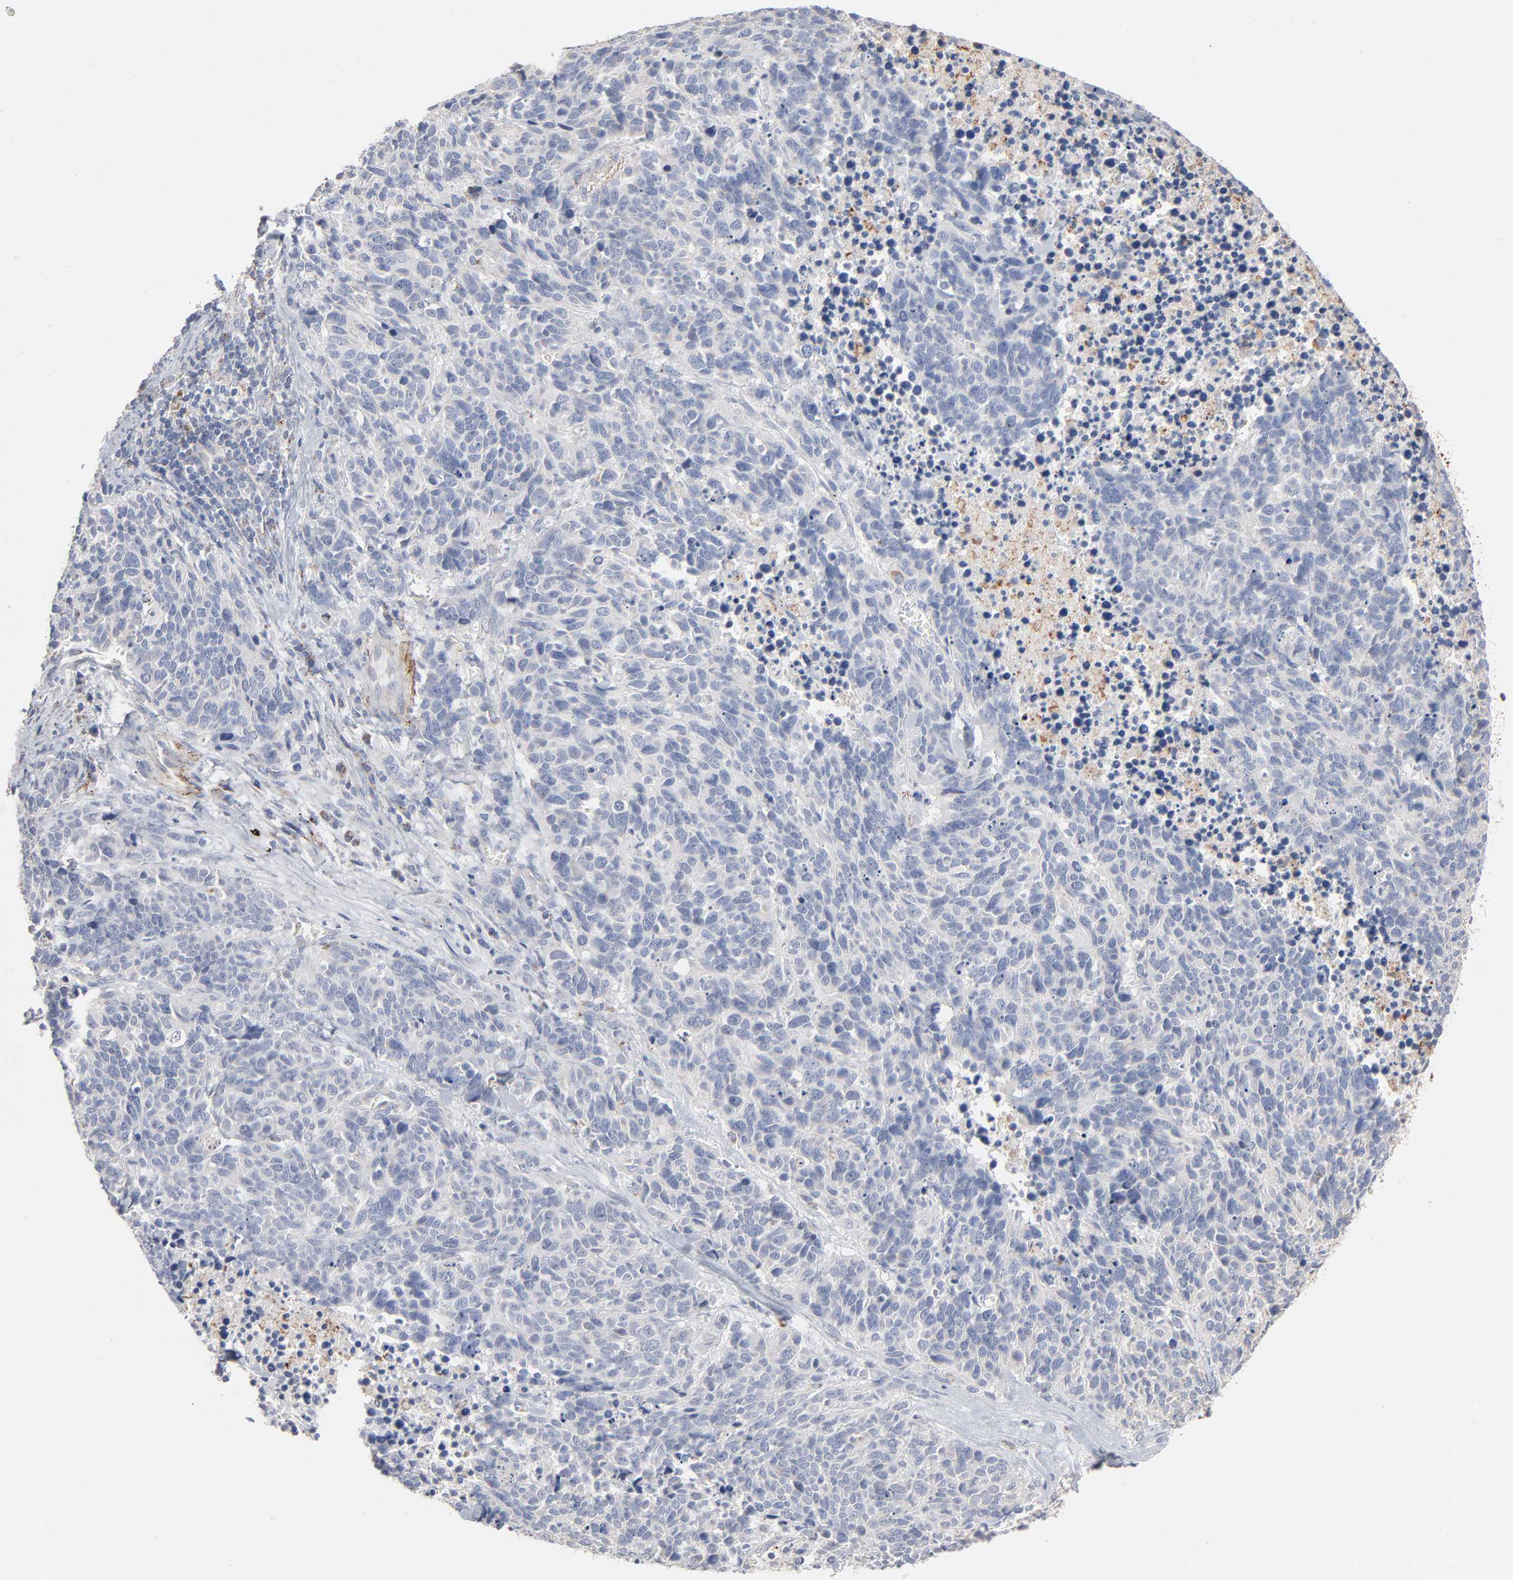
{"staining": {"intensity": "negative", "quantity": "none", "location": "none"}, "tissue": "lung cancer", "cell_type": "Tumor cells", "image_type": "cancer", "snomed": [{"axis": "morphology", "description": "Neoplasm, malignant, NOS"}, {"axis": "topography", "description": "Lung"}], "caption": "Immunohistochemistry (IHC) histopathology image of lung cancer (malignant neoplasm) stained for a protein (brown), which displays no expression in tumor cells. The staining was performed using DAB to visualize the protein expression in brown, while the nuclei were stained in blue with hematoxylin (Magnification: 20x).", "gene": "UQCRC1", "patient": {"sex": "female", "age": 58}}